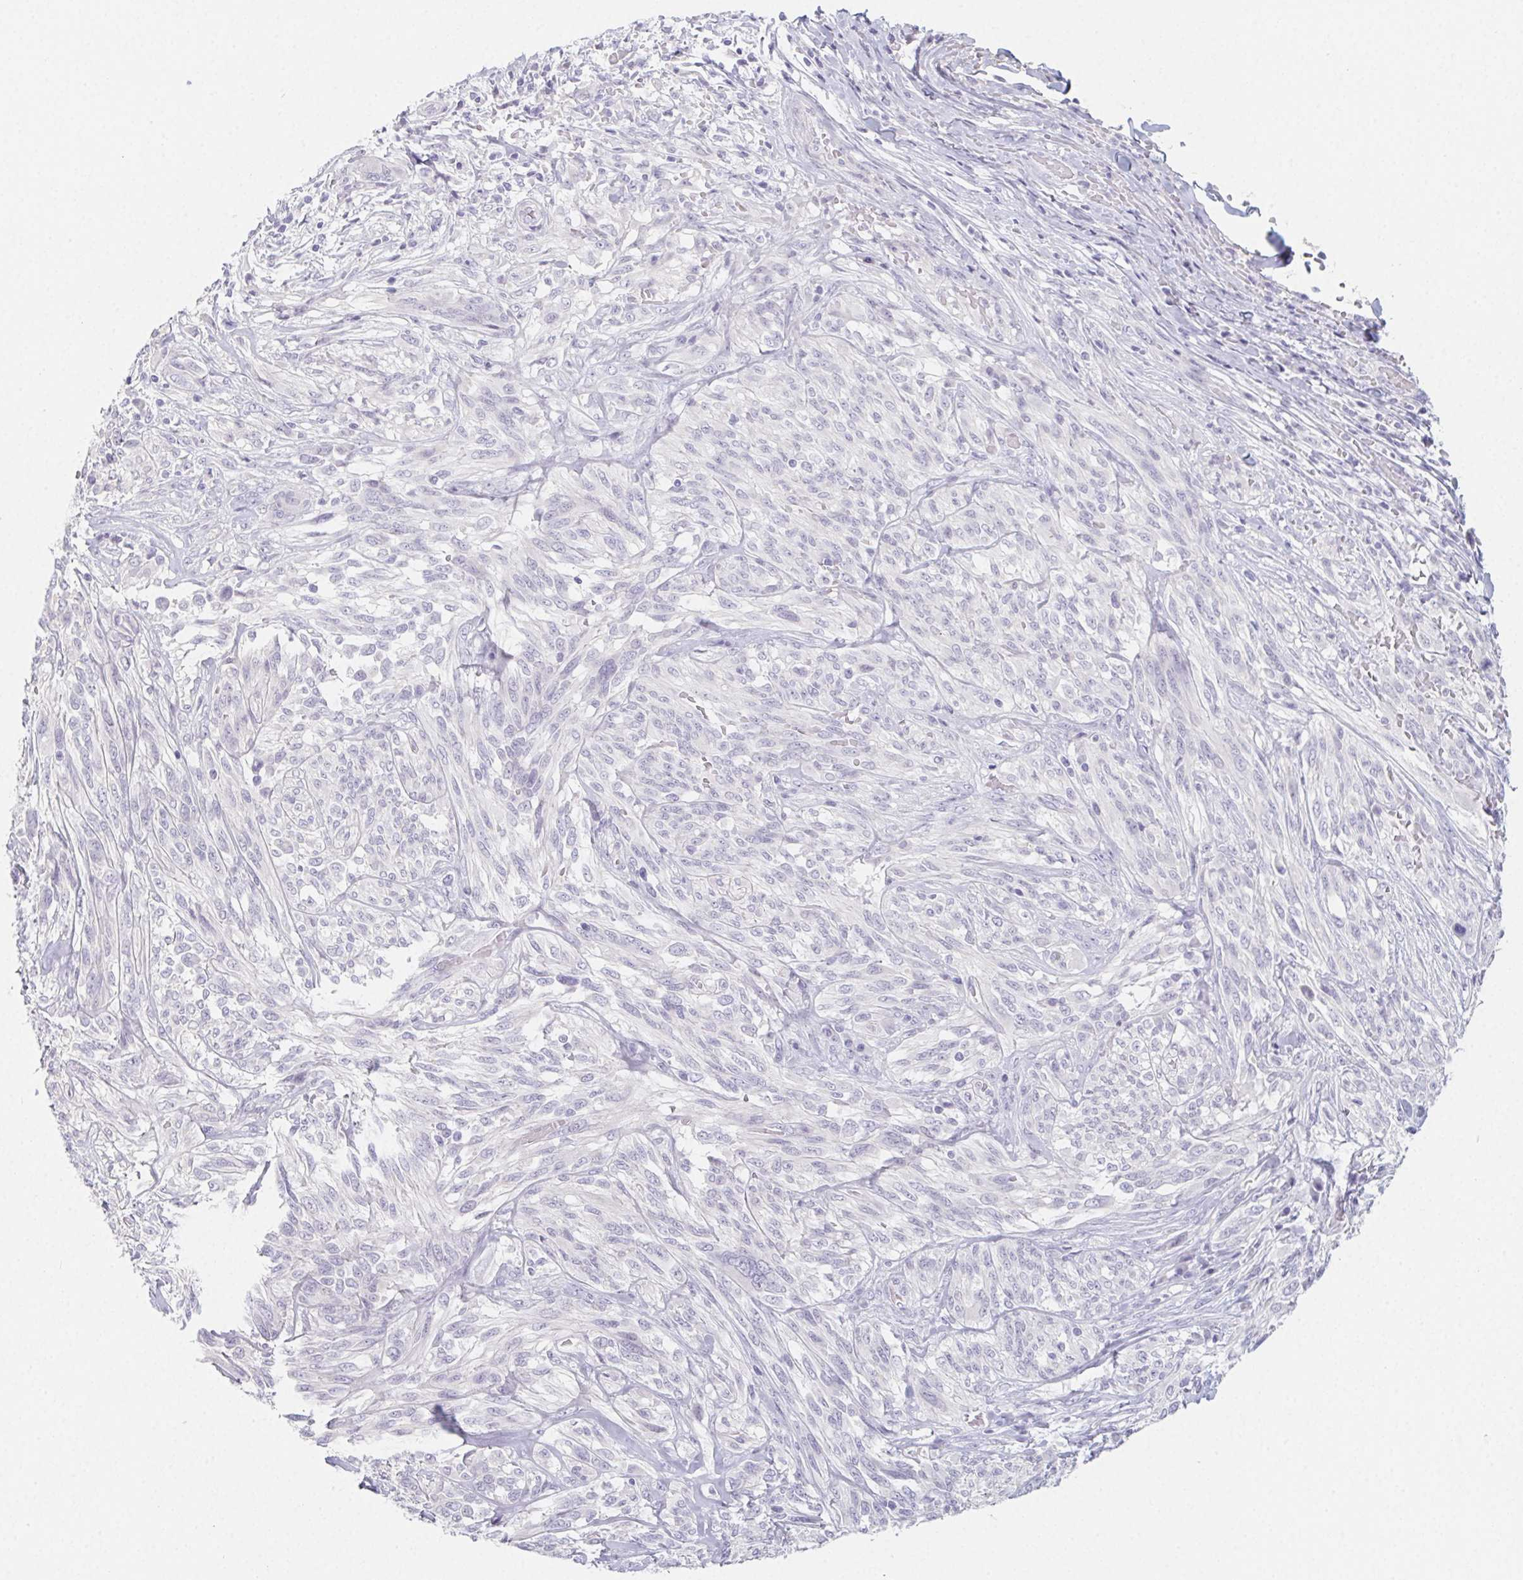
{"staining": {"intensity": "negative", "quantity": "none", "location": "none"}, "tissue": "melanoma", "cell_type": "Tumor cells", "image_type": "cancer", "snomed": [{"axis": "morphology", "description": "Malignant melanoma, NOS"}, {"axis": "topography", "description": "Skin"}], "caption": "High power microscopy image of an IHC histopathology image of malignant melanoma, revealing no significant expression in tumor cells.", "gene": "GLIPR1L1", "patient": {"sex": "female", "age": 91}}